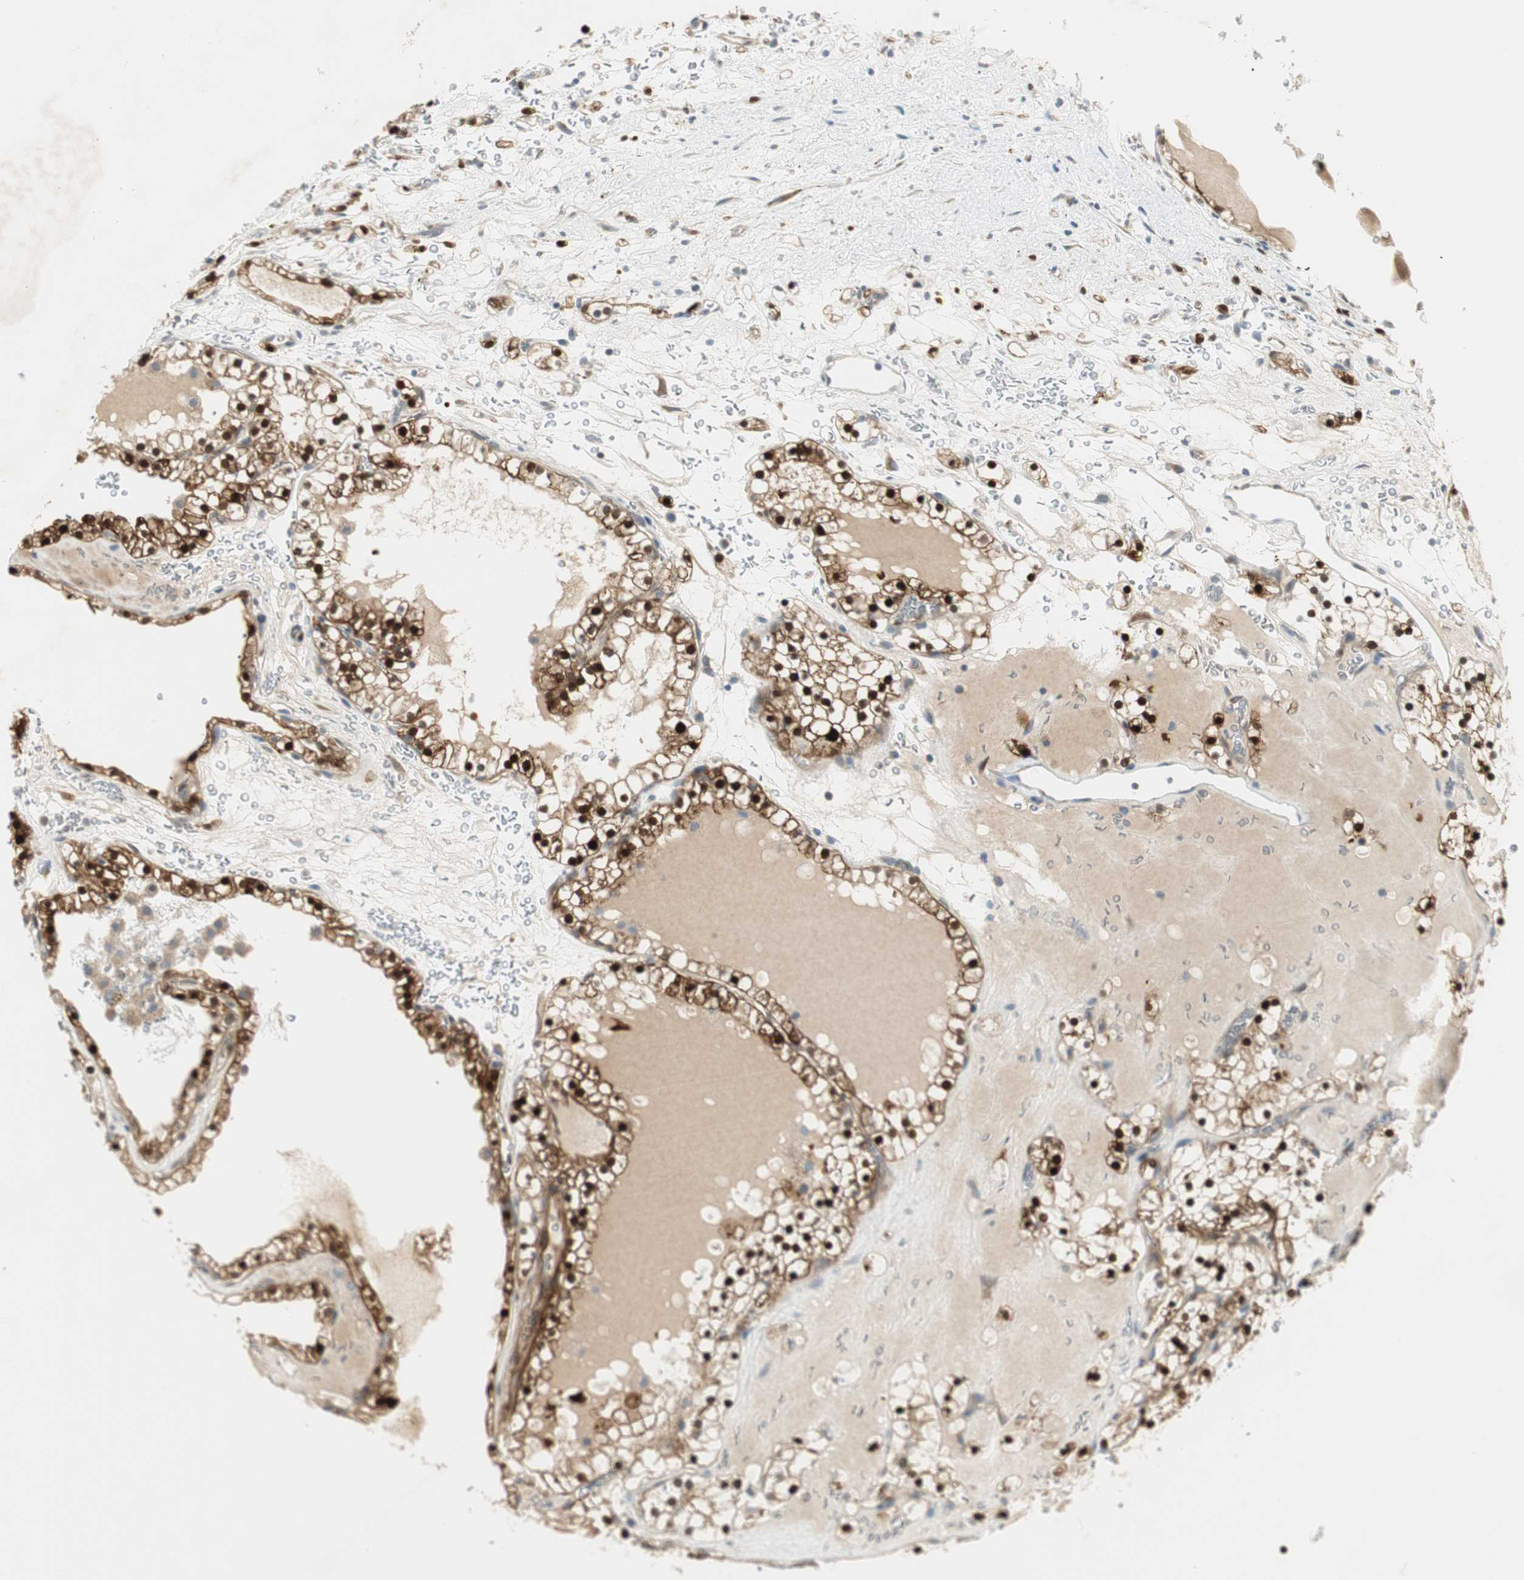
{"staining": {"intensity": "strong", "quantity": ">75%", "location": "cytoplasmic/membranous,nuclear"}, "tissue": "renal cancer", "cell_type": "Tumor cells", "image_type": "cancer", "snomed": [{"axis": "morphology", "description": "Adenocarcinoma, NOS"}, {"axis": "topography", "description": "Kidney"}], "caption": "Protein expression analysis of human renal adenocarcinoma reveals strong cytoplasmic/membranous and nuclear positivity in approximately >75% of tumor cells. The staining was performed using DAB (3,3'-diaminobenzidine) to visualize the protein expression in brown, while the nuclei were stained in blue with hematoxylin (Magnification: 20x).", "gene": "STON1-GTF2A1L", "patient": {"sex": "female", "age": 41}}